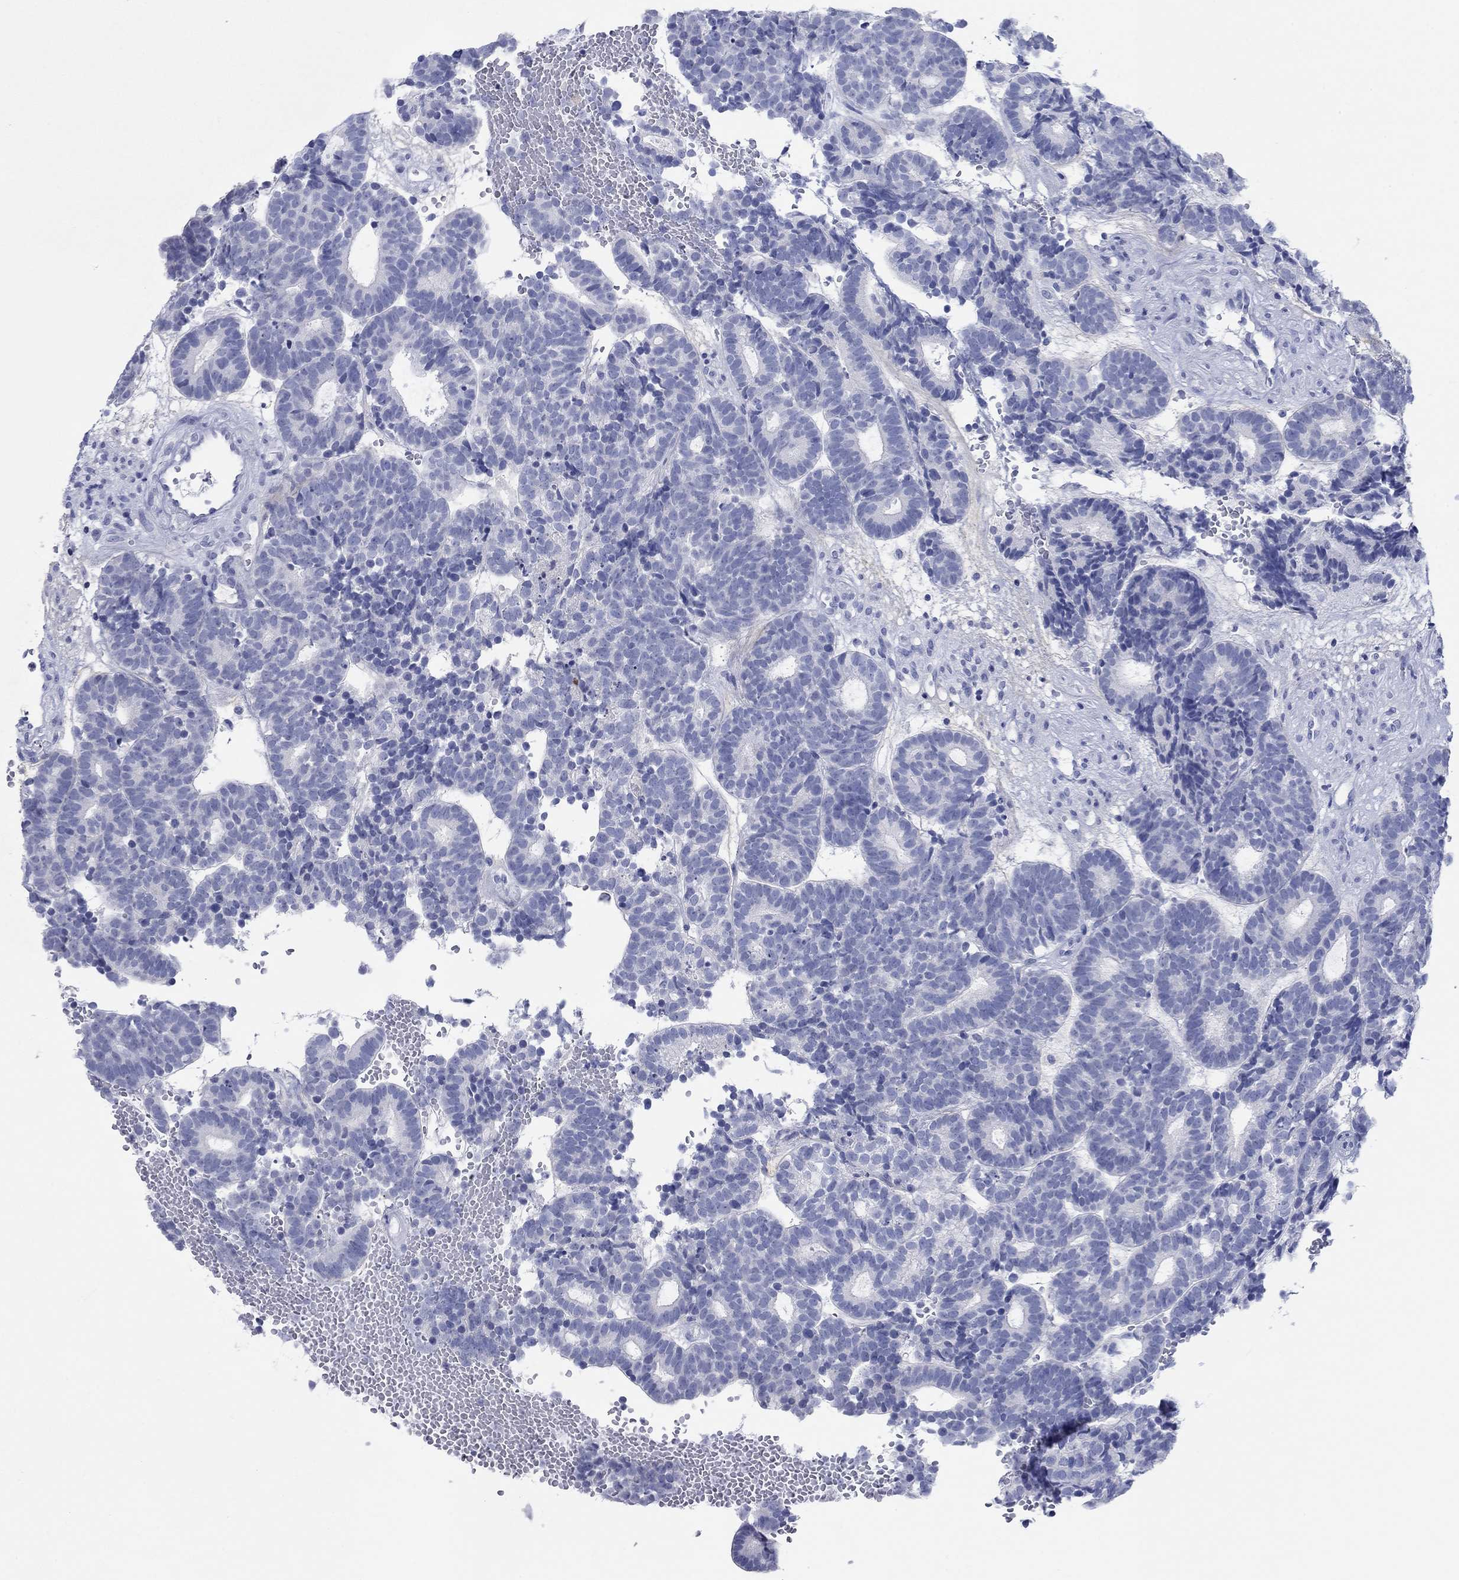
{"staining": {"intensity": "negative", "quantity": "none", "location": "none"}, "tissue": "head and neck cancer", "cell_type": "Tumor cells", "image_type": "cancer", "snomed": [{"axis": "morphology", "description": "Adenocarcinoma, NOS"}, {"axis": "topography", "description": "Head-Neck"}], "caption": "A histopathology image of human head and neck cancer is negative for staining in tumor cells. Nuclei are stained in blue.", "gene": "PDYN", "patient": {"sex": "female", "age": 81}}